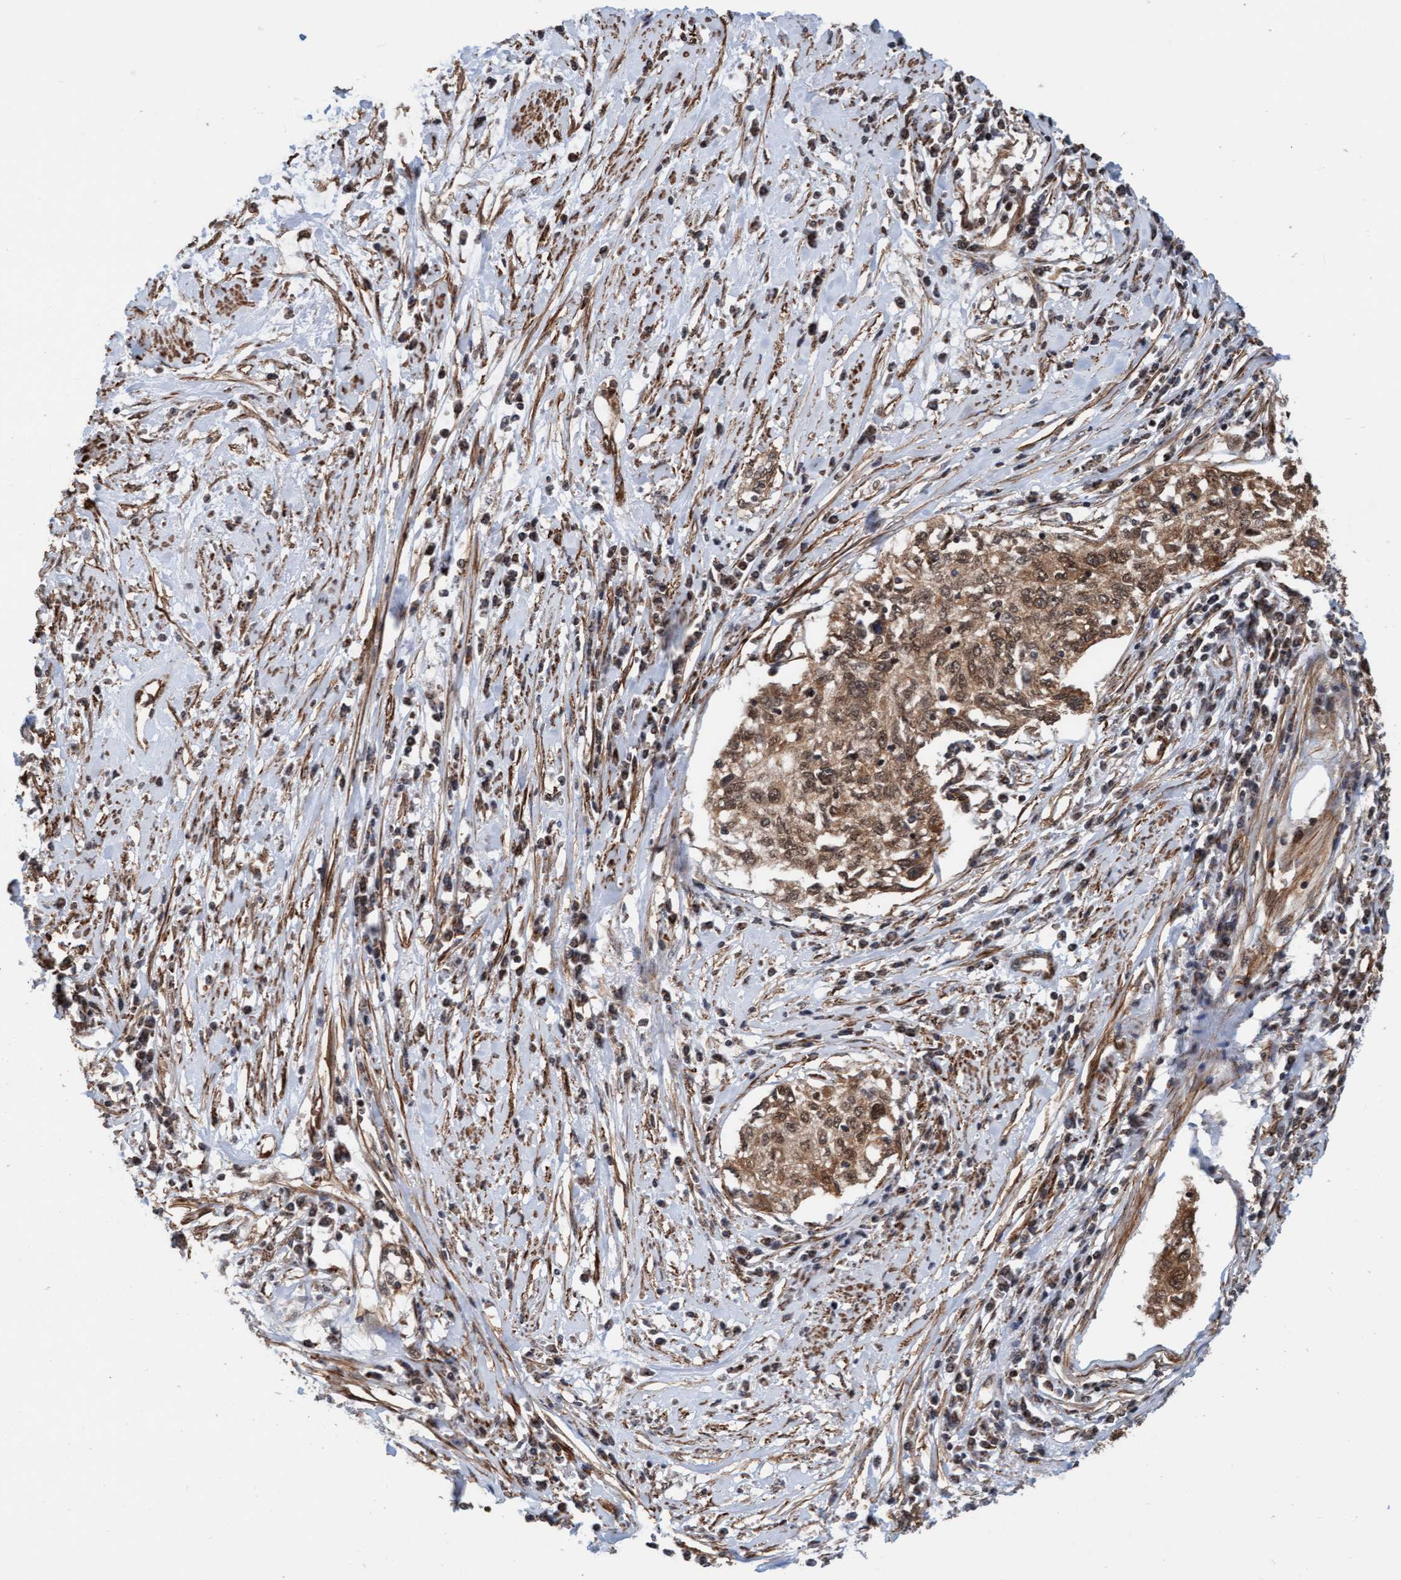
{"staining": {"intensity": "moderate", "quantity": ">75%", "location": "cytoplasmic/membranous,nuclear"}, "tissue": "cervical cancer", "cell_type": "Tumor cells", "image_type": "cancer", "snomed": [{"axis": "morphology", "description": "Squamous cell carcinoma, NOS"}, {"axis": "topography", "description": "Cervix"}], "caption": "Immunohistochemistry (IHC) image of neoplastic tissue: squamous cell carcinoma (cervical) stained using immunohistochemistry (IHC) shows medium levels of moderate protein expression localized specifically in the cytoplasmic/membranous and nuclear of tumor cells, appearing as a cytoplasmic/membranous and nuclear brown color.", "gene": "STXBP4", "patient": {"sex": "female", "age": 57}}